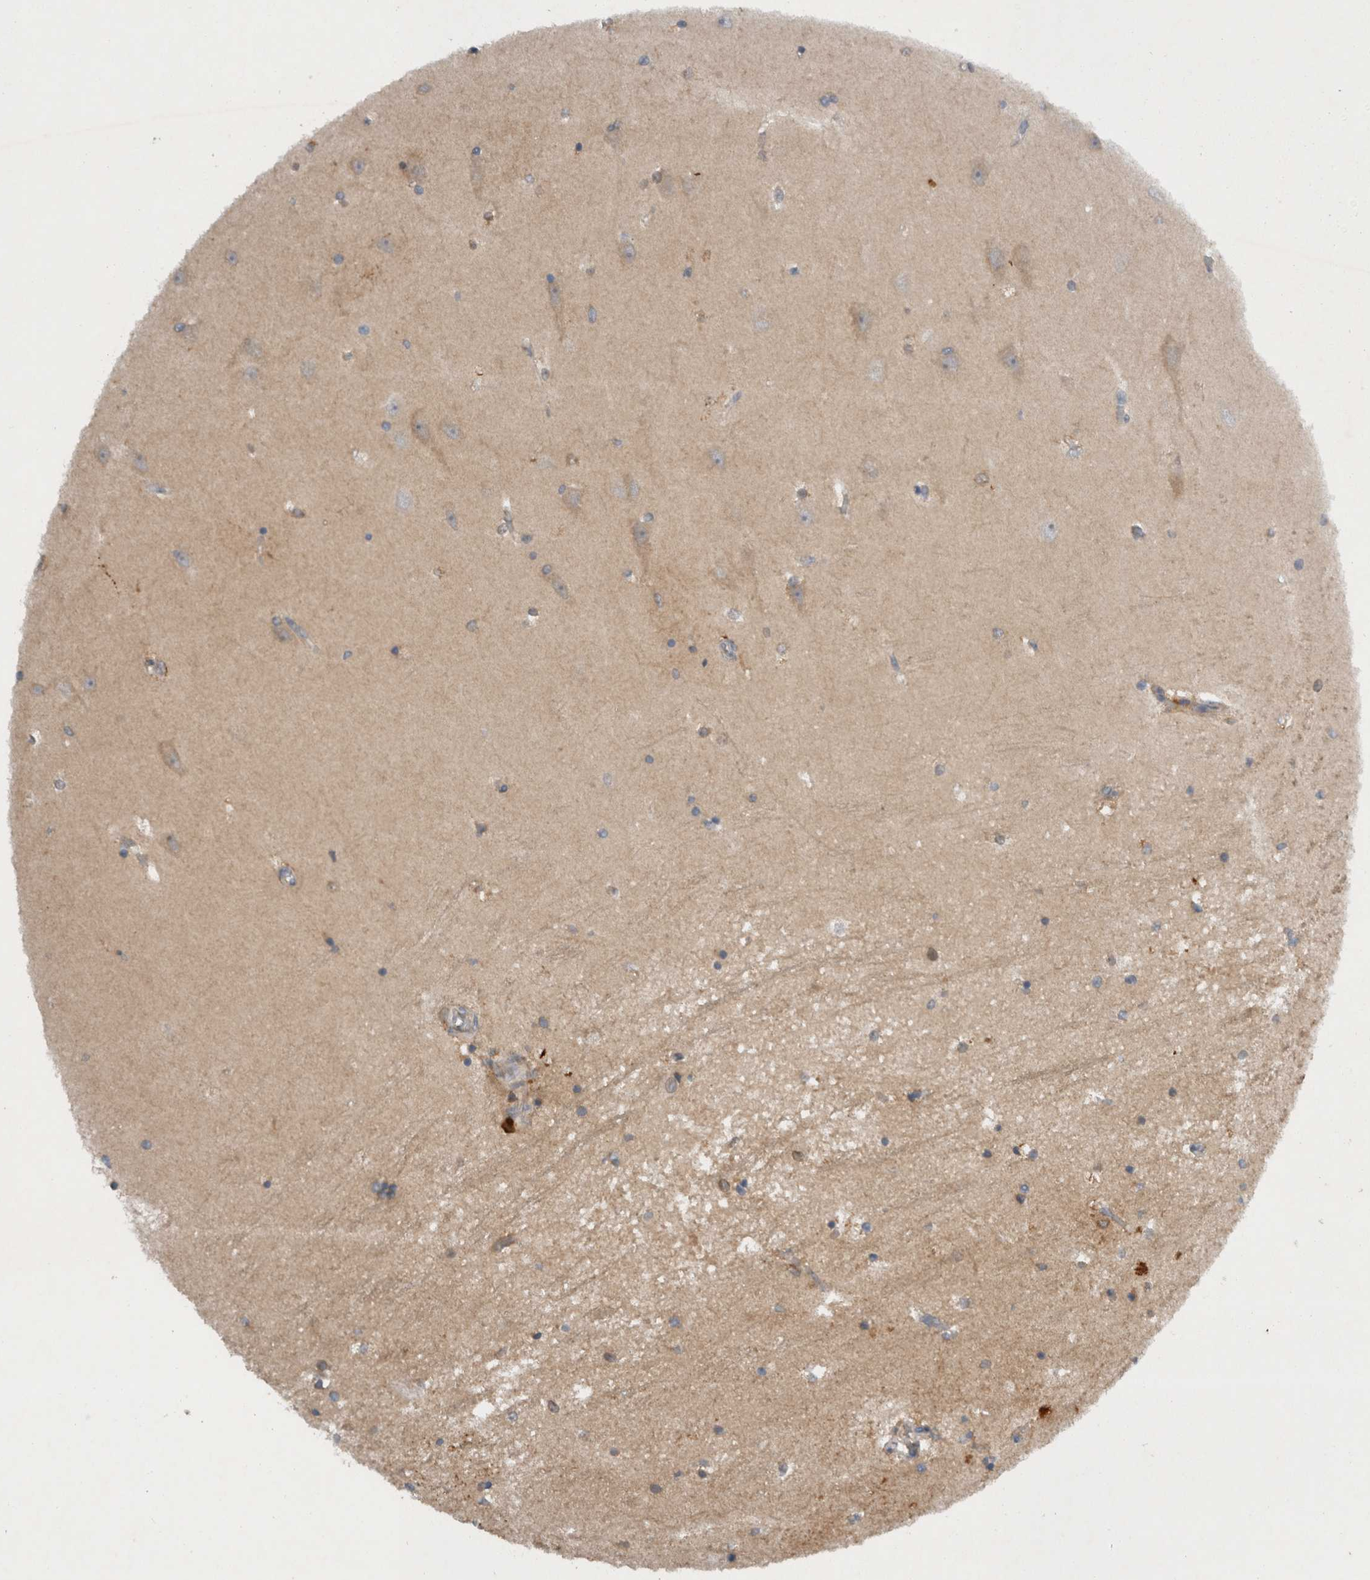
{"staining": {"intensity": "weak", "quantity": "<25%", "location": "cytoplasmic/membranous"}, "tissue": "hippocampus", "cell_type": "Glial cells", "image_type": "normal", "snomed": [{"axis": "morphology", "description": "Normal tissue, NOS"}, {"axis": "topography", "description": "Hippocampus"}], "caption": "A high-resolution image shows immunohistochemistry (IHC) staining of benign hippocampus, which shows no significant expression in glial cells.", "gene": "SCARA5", "patient": {"sex": "male", "age": 45}}